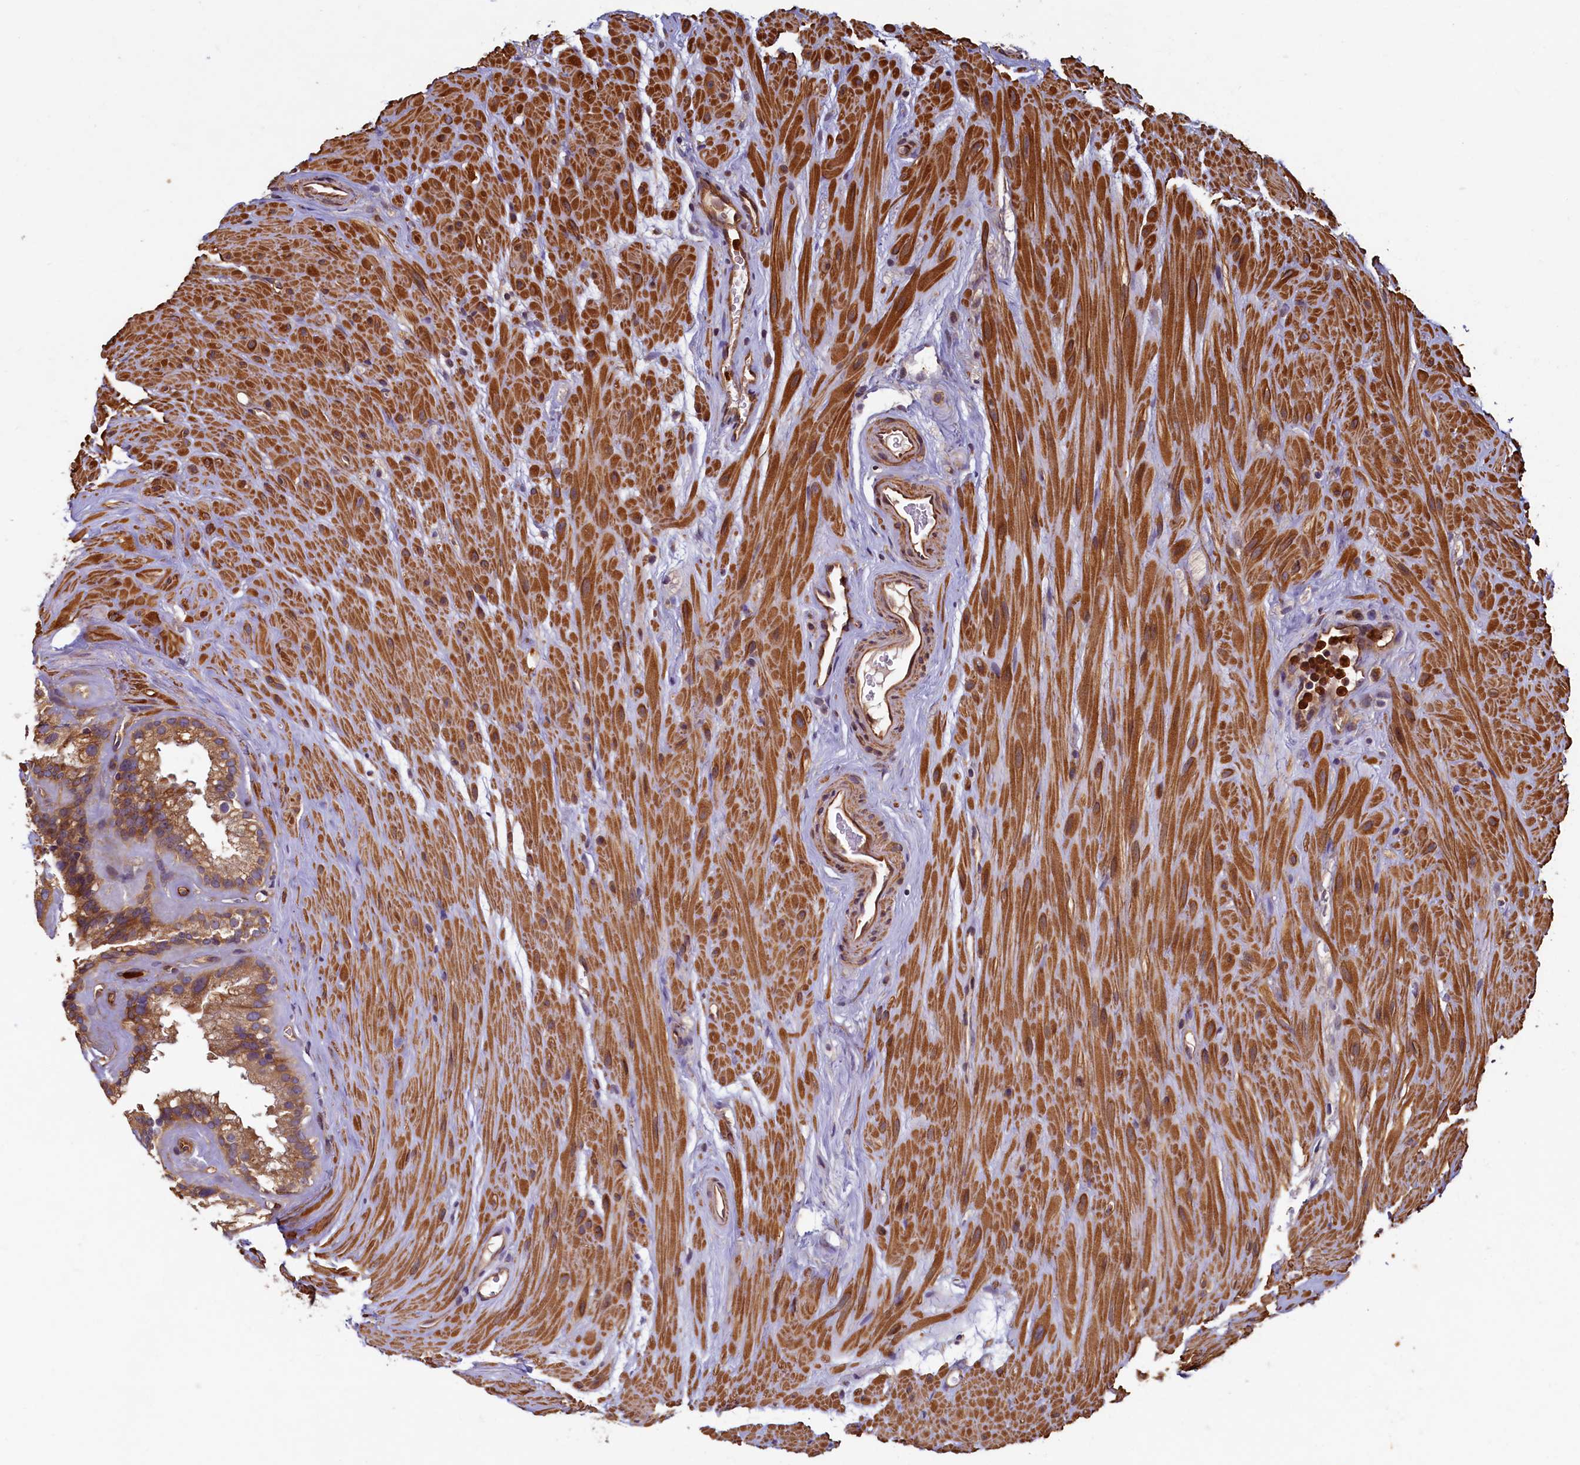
{"staining": {"intensity": "moderate", "quantity": ">75%", "location": "cytoplasmic/membranous"}, "tissue": "seminal vesicle", "cell_type": "Glandular cells", "image_type": "normal", "snomed": [{"axis": "morphology", "description": "Normal tissue, NOS"}, {"axis": "topography", "description": "Prostate"}, {"axis": "topography", "description": "Seminal veicle"}], "caption": "Immunohistochemical staining of unremarkable human seminal vesicle exhibits medium levels of moderate cytoplasmic/membranous positivity in approximately >75% of glandular cells. (IHC, brightfield microscopy, high magnification).", "gene": "CCDC102B", "patient": {"sex": "male", "age": 59}}